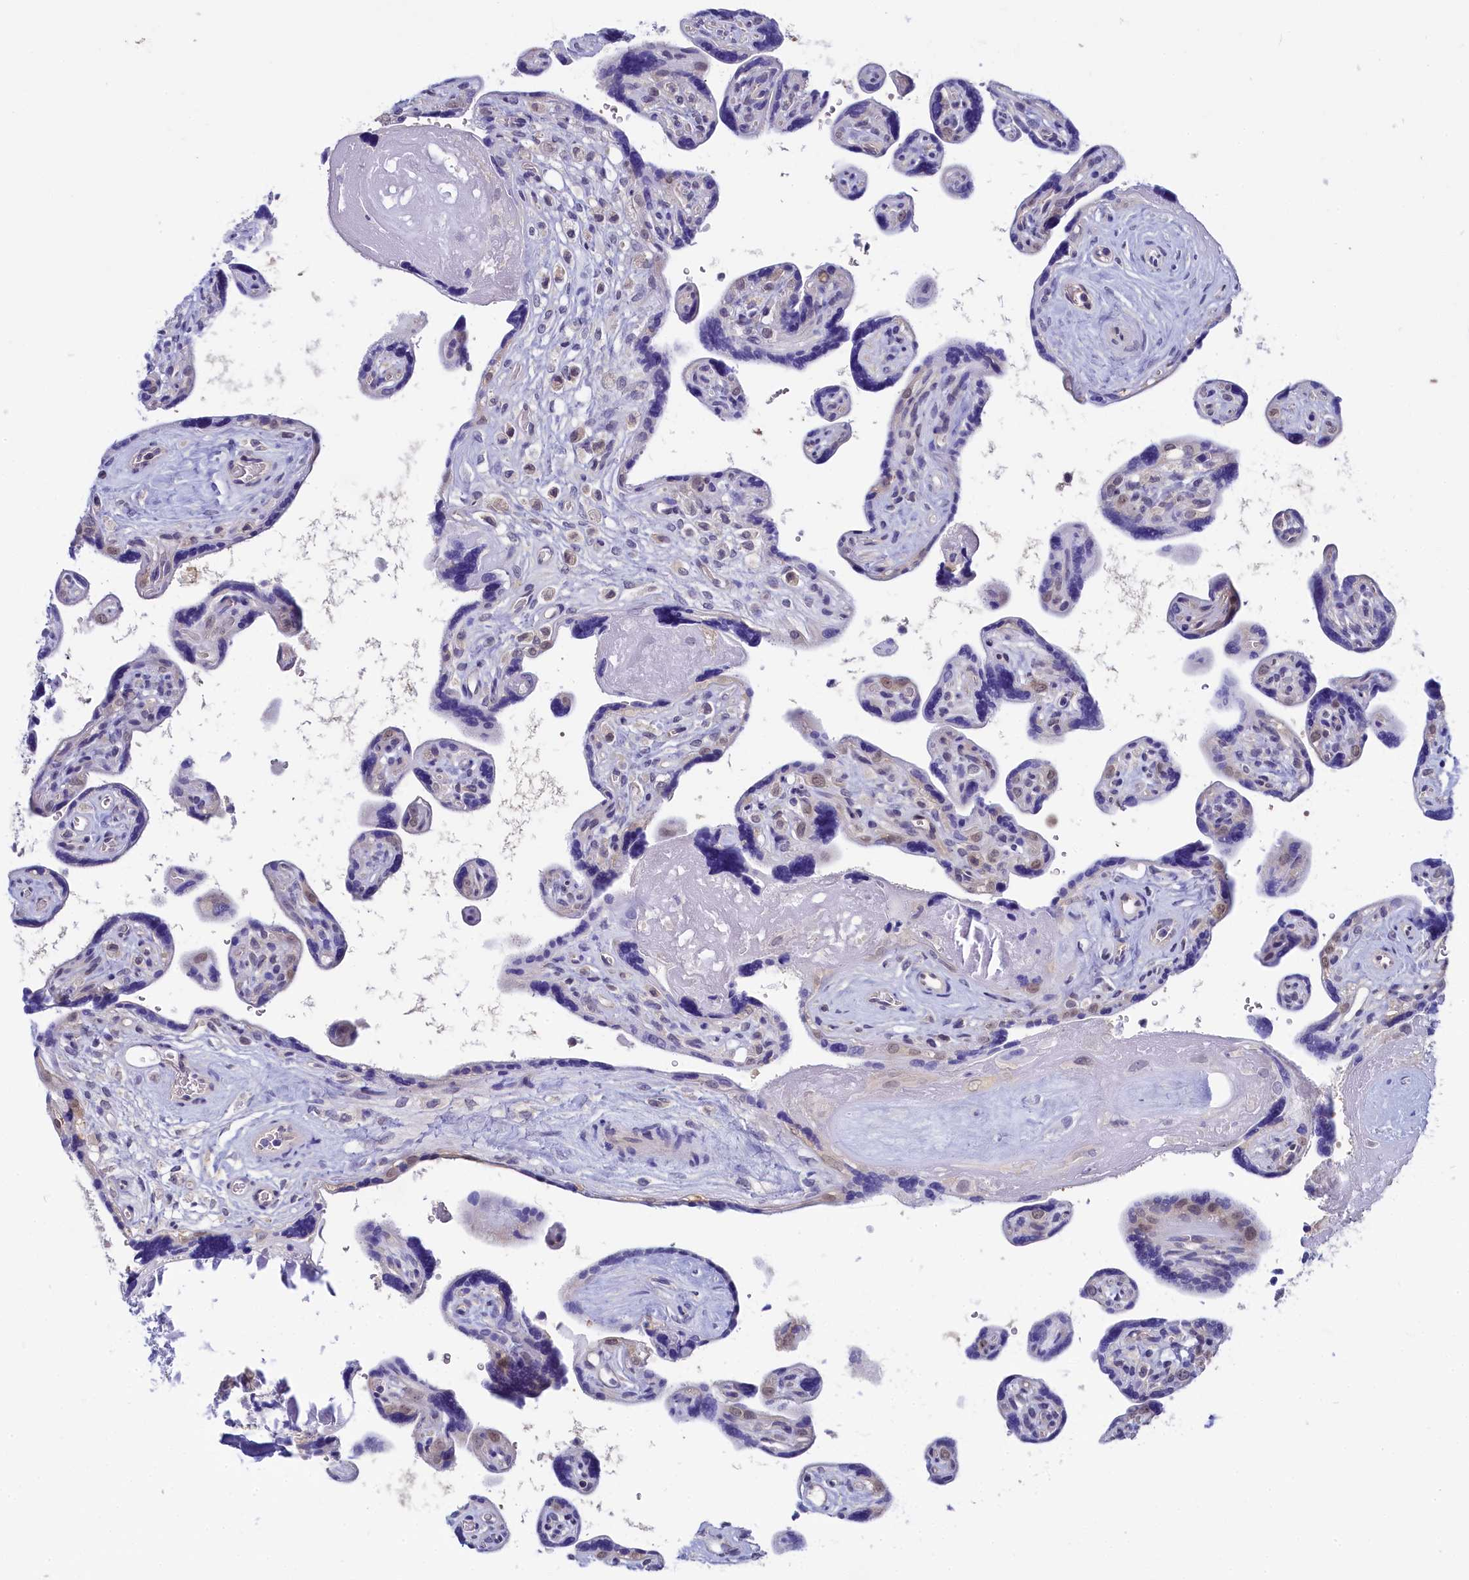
{"staining": {"intensity": "negative", "quantity": "none", "location": "none"}, "tissue": "placenta", "cell_type": "Decidual cells", "image_type": "normal", "snomed": [{"axis": "morphology", "description": "Normal tissue, NOS"}, {"axis": "topography", "description": "Placenta"}], "caption": "Decidual cells show no significant protein staining in unremarkable placenta. (Stains: DAB (3,3'-diaminobenzidine) immunohistochemistry with hematoxylin counter stain, Microscopy: brightfield microscopy at high magnification).", "gene": "C11orf54", "patient": {"sex": "female", "age": 39}}